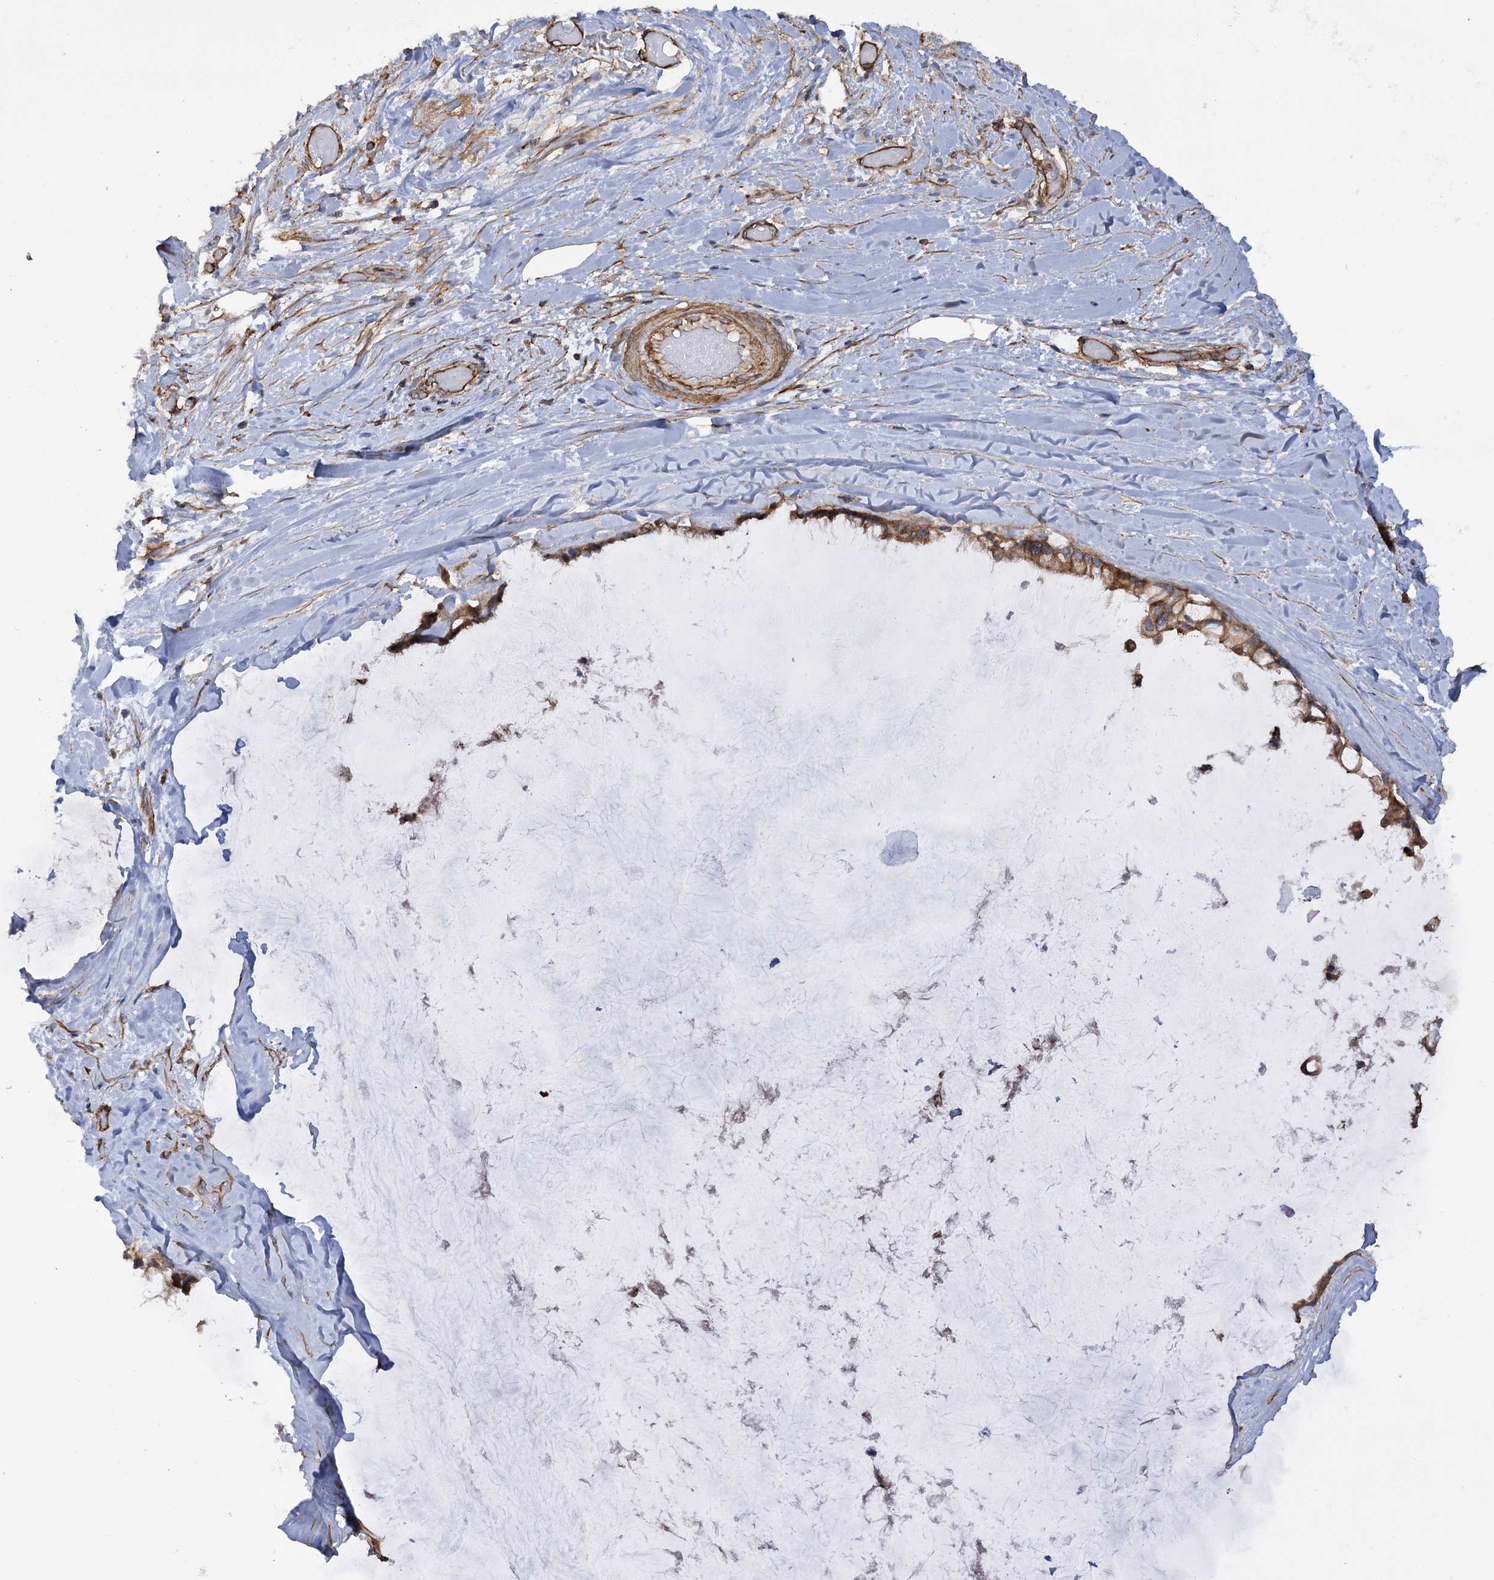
{"staining": {"intensity": "moderate", "quantity": ">75%", "location": "cytoplasmic/membranous"}, "tissue": "ovarian cancer", "cell_type": "Tumor cells", "image_type": "cancer", "snomed": [{"axis": "morphology", "description": "Cystadenocarcinoma, mucinous, NOS"}, {"axis": "topography", "description": "Ovary"}], "caption": "Moderate cytoplasmic/membranous positivity is appreciated in about >75% of tumor cells in ovarian mucinous cystadenocarcinoma.", "gene": "SYNPO2", "patient": {"sex": "female", "age": 39}}